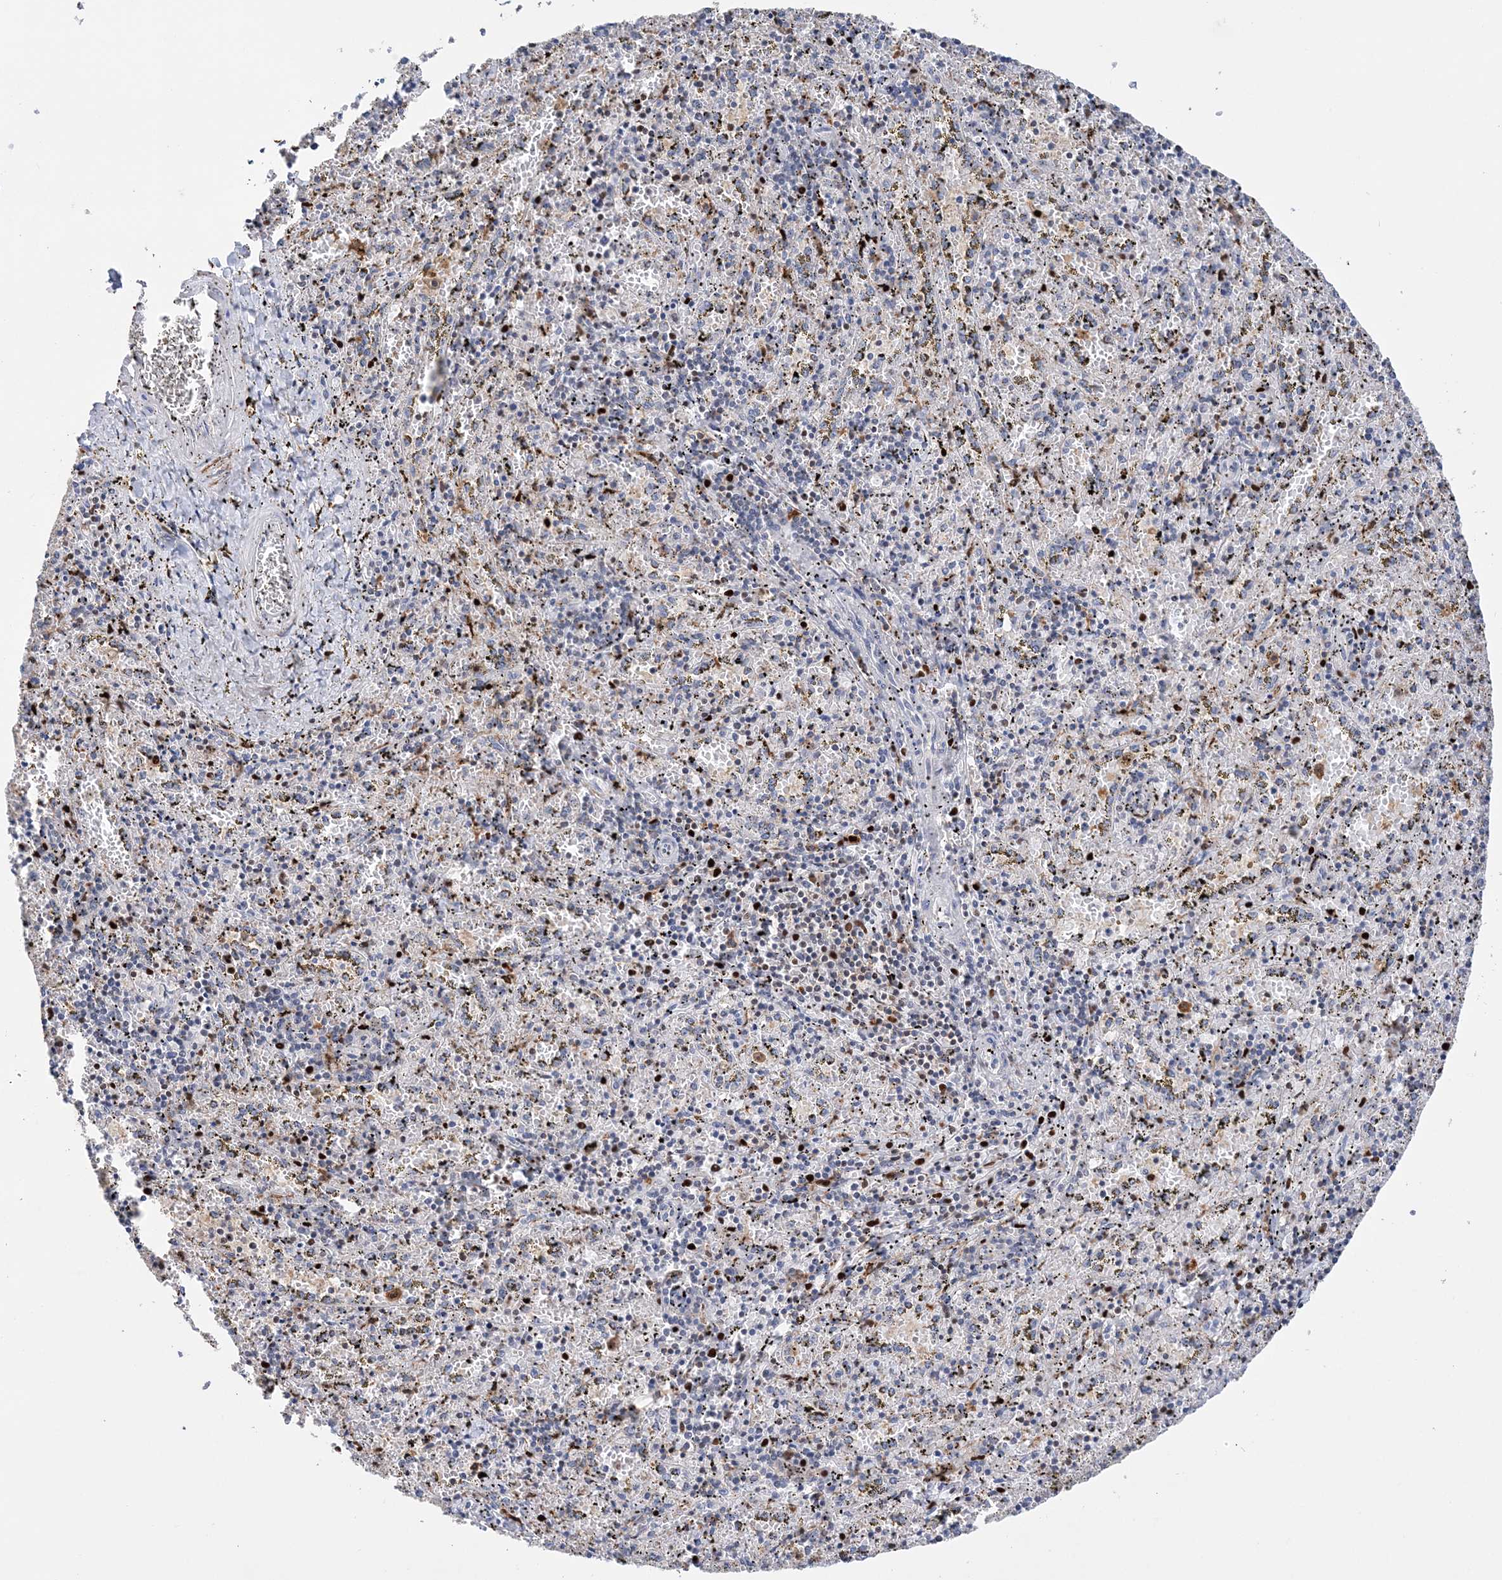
{"staining": {"intensity": "strong", "quantity": "<25%", "location": "nuclear"}, "tissue": "spleen", "cell_type": "Cells in red pulp", "image_type": "normal", "snomed": [{"axis": "morphology", "description": "Normal tissue, NOS"}, {"axis": "topography", "description": "Spleen"}], "caption": "Cells in red pulp demonstrate medium levels of strong nuclear positivity in about <25% of cells in unremarkable spleen.", "gene": "NIT2", "patient": {"sex": "male", "age": 11}}